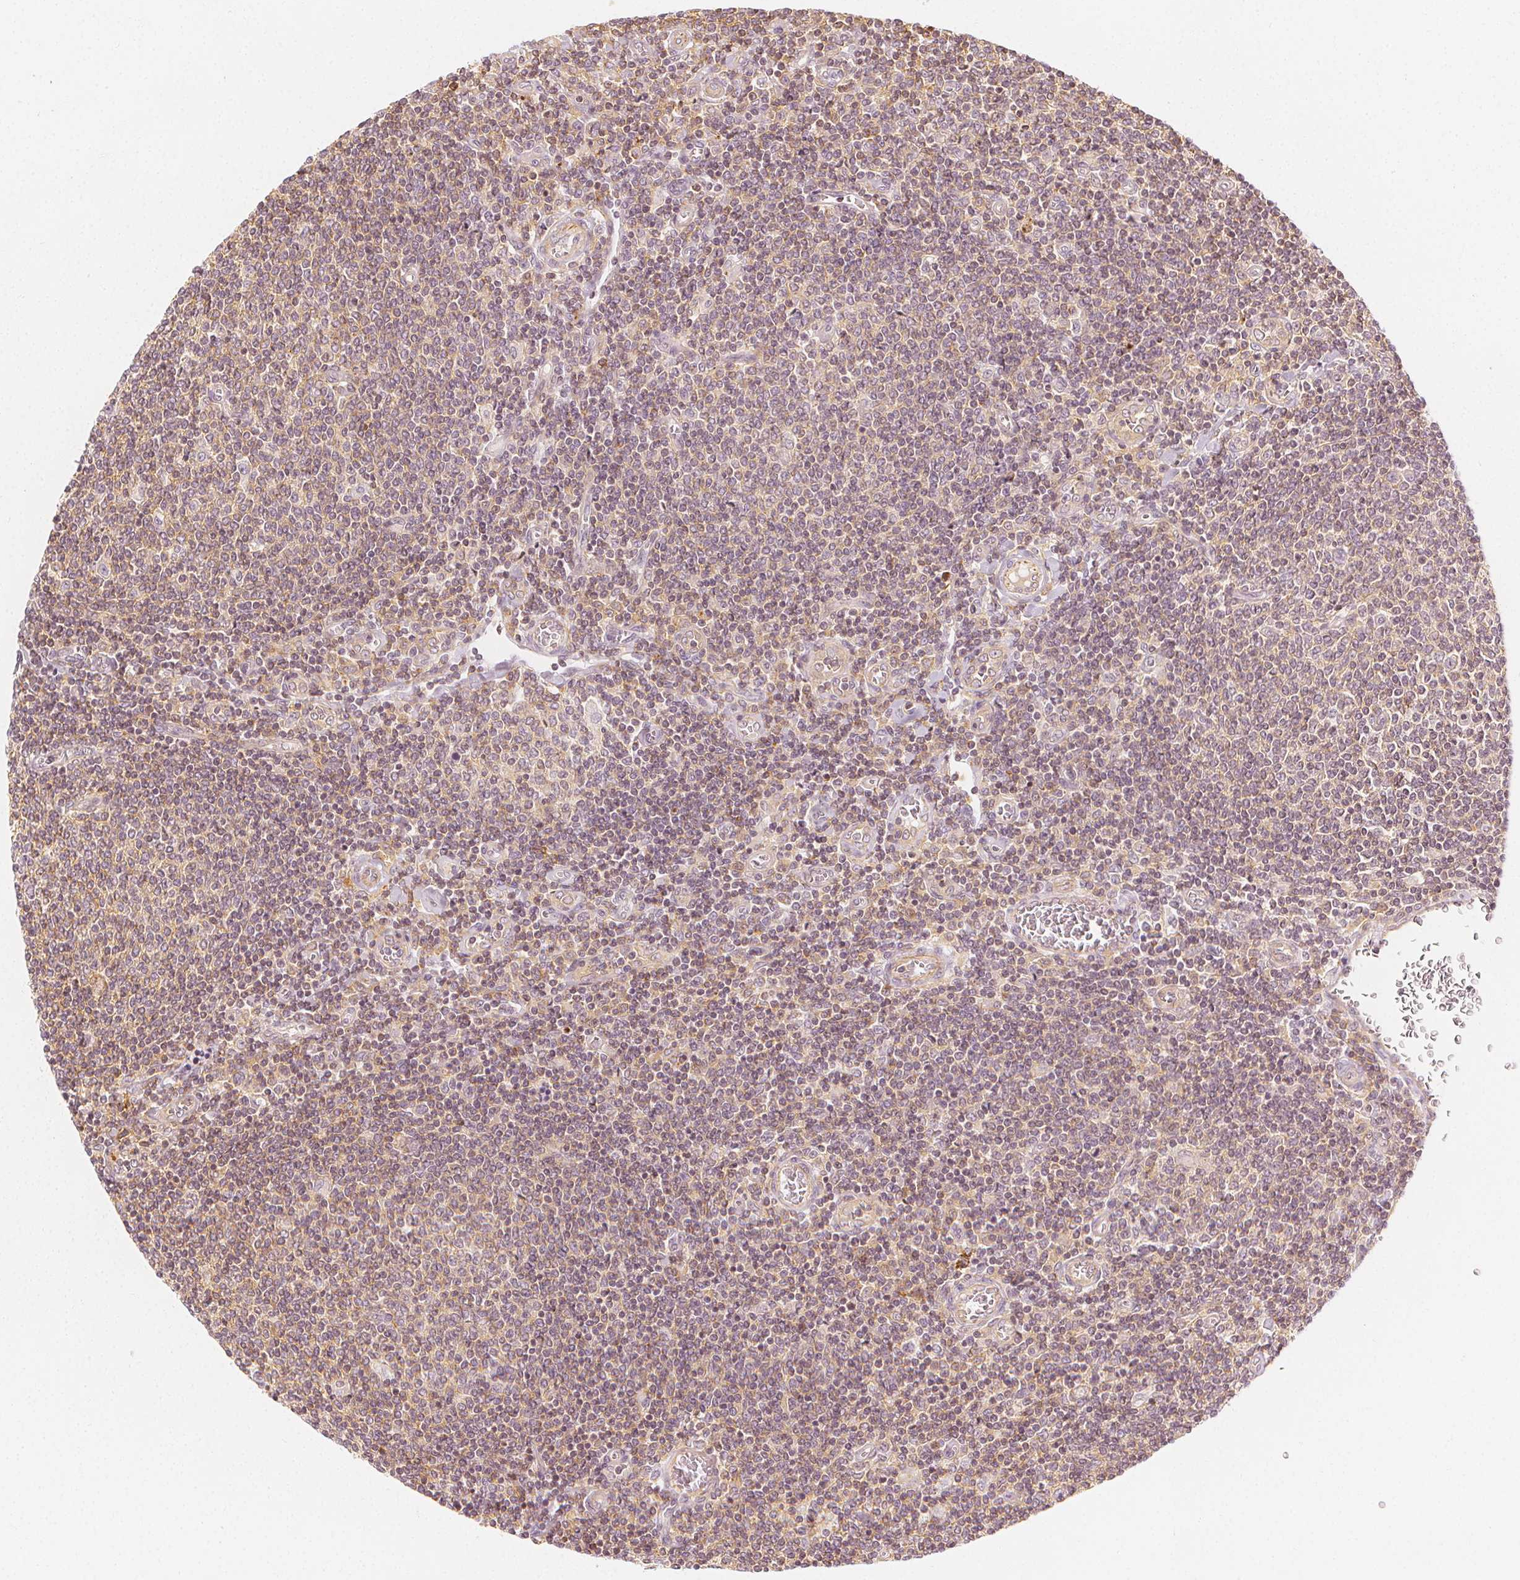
{"staining": {"intensity": "weak", "quantity": "<25%", "location": "cytoplasmic/membranous"}, "tissue": "lymphoma", "cell_type": "Tumor cells", "image_type": "cancer", "snomed": [{"axis": "morphology", "description": "Malignant lymphoma, non-Hodgkin's type, Low grade"}, {"axis": "topography", "description": "Lymph node"}], "caption": "A histopathology image of lymphoma stained for a protein displays no brown staining in tumor cells.", "gene": "ARHGAP26", "patient": {"sex": "male", "age": 52}}